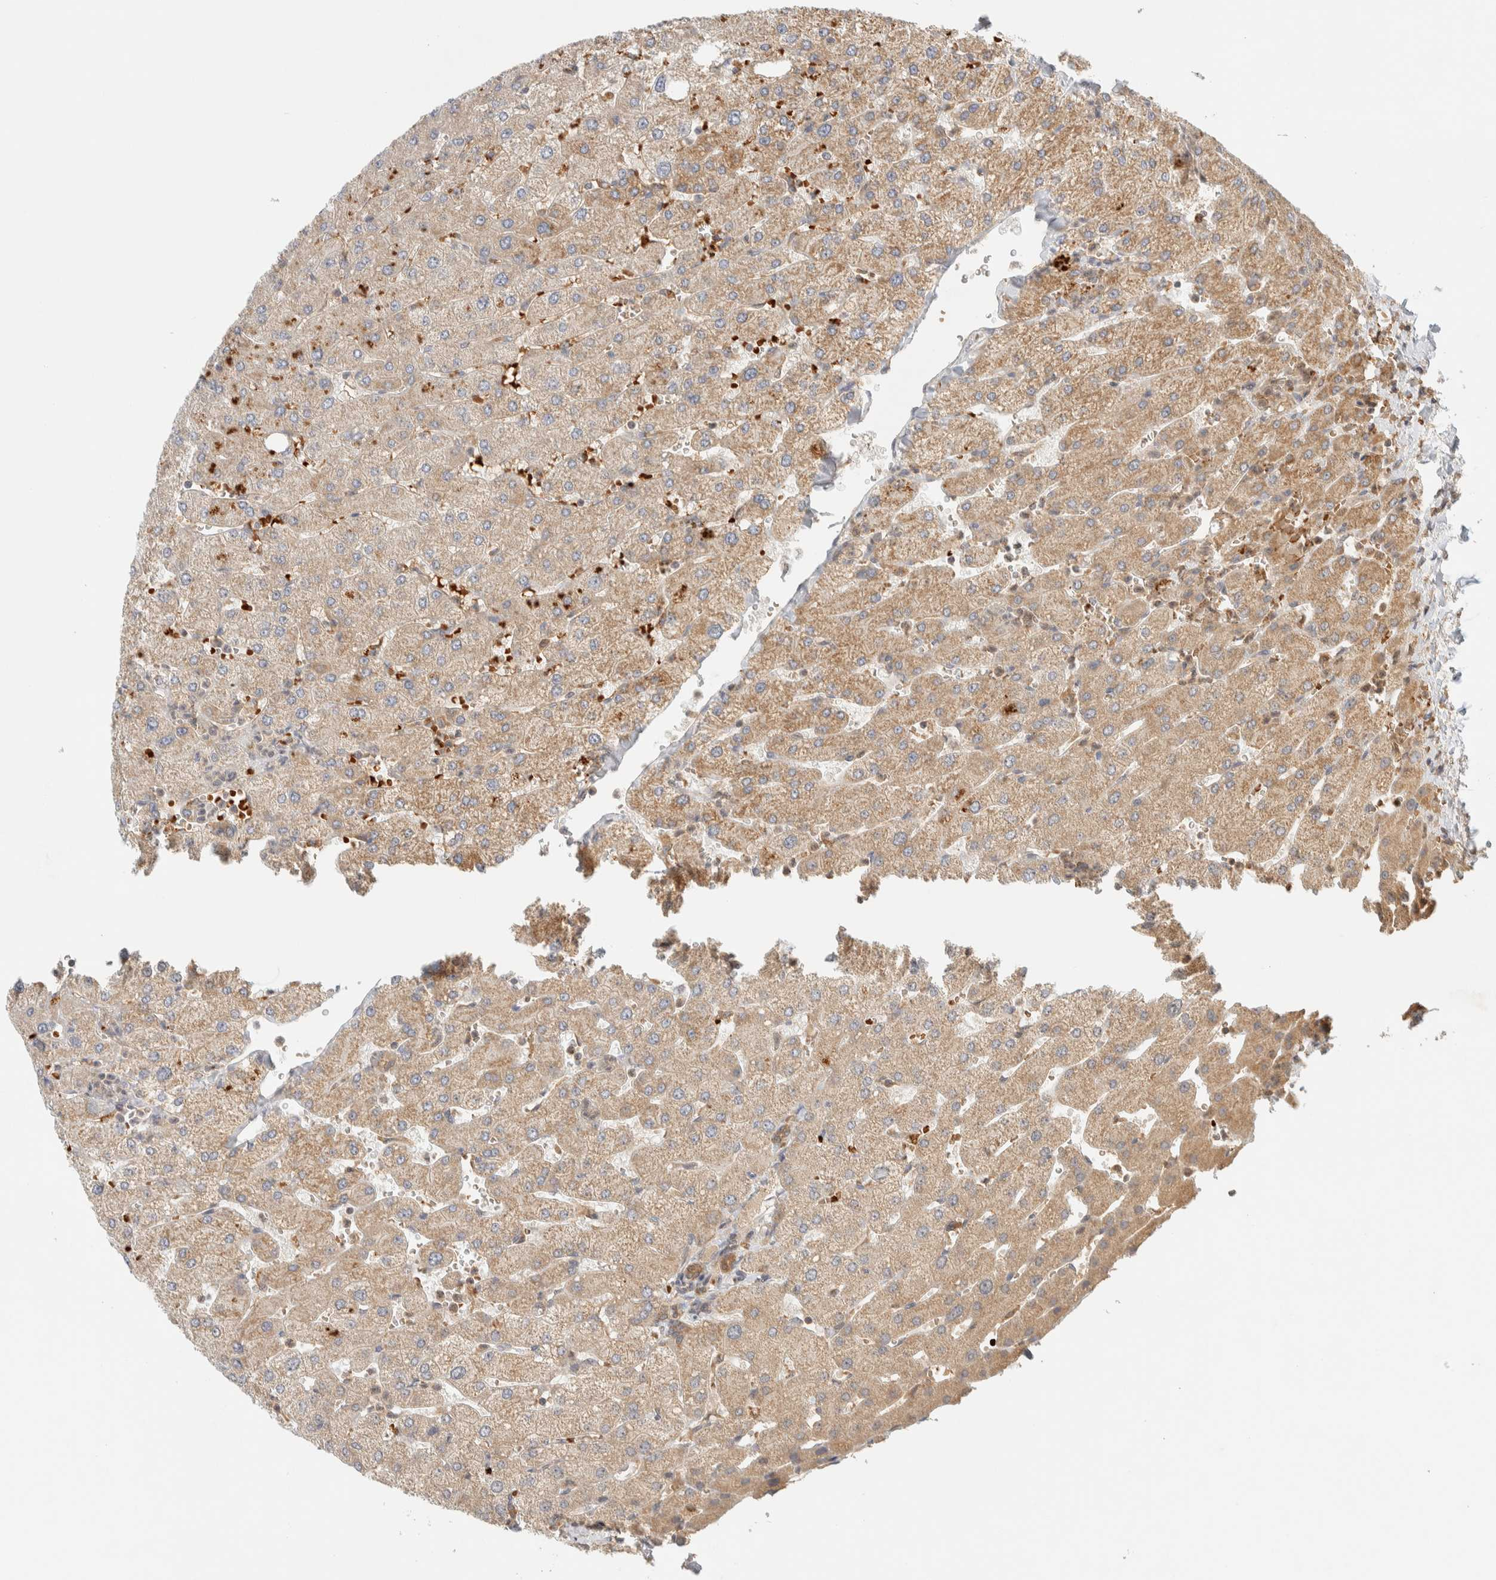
{"staining": {"intensity": "moderate", "quantity": ">75%", "location": "cytoplasmic/membranous"}, "tissue": "liver", "cell_type": "Cholangiocytes", "image_type": "normal", "snomed": [{"axis": "morphology", "description": "Normal tissue, NOS"}, {"axis": "topography", "description": "Liver"}], "caption": "Immunohistochemical staining of unremarkable liver displays moderate cytoplasmic/membranous protein positivity in about >75% of cholangiocytes. (DAB = brown stain, brightfield microscopy at high magnification).", "gene": "TTI2", "patient": {"sex": "male", "age": 55}}